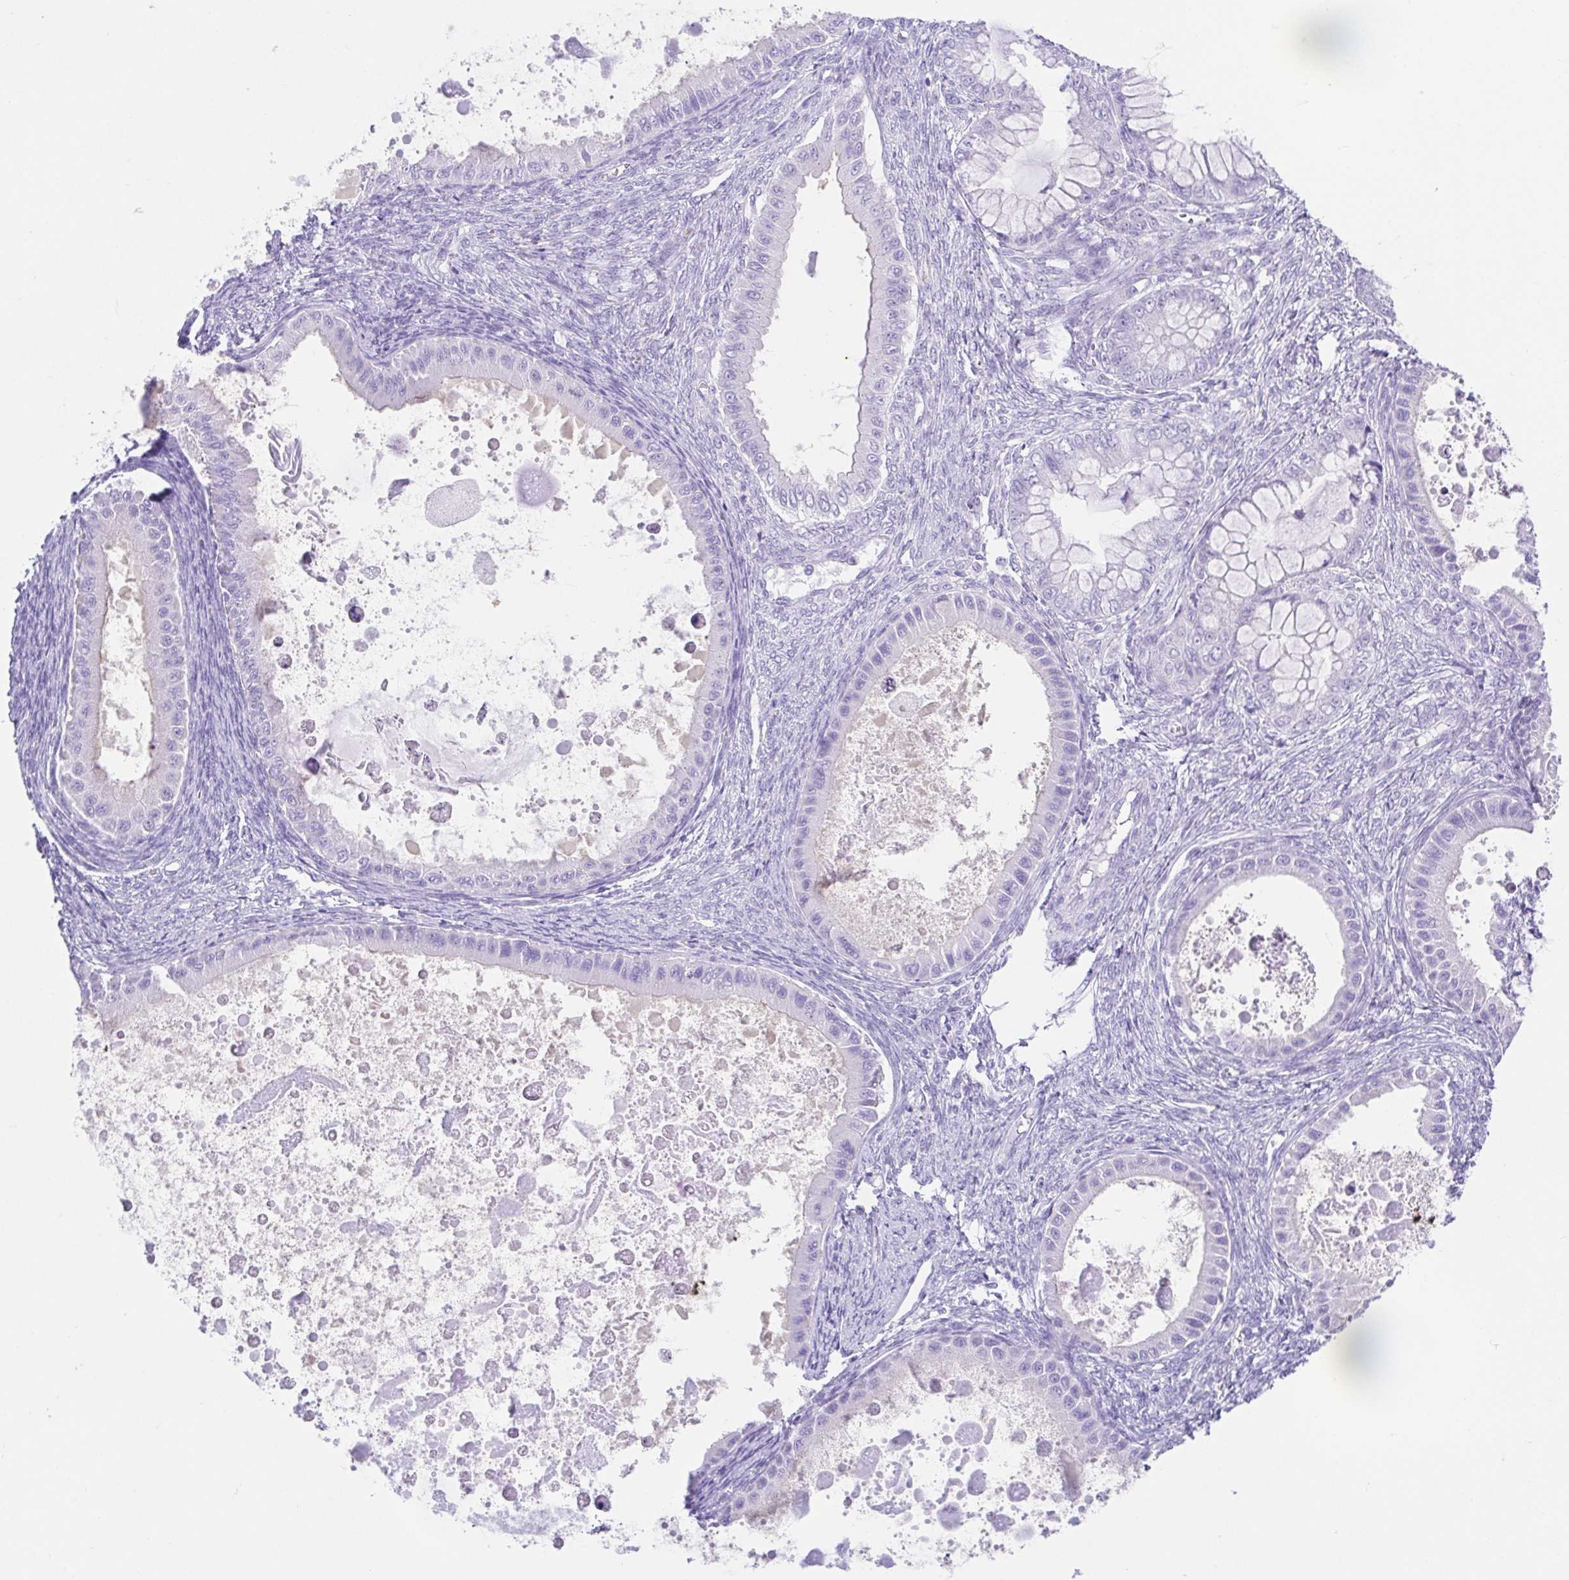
{"staining": {"intensity": "negative", "quantity": "none", "location": "none"}, "tissue": "ovarian cancer", "cell_type": "Tumor cells", "image_type": "cancer", "snomed": [{"axis": "morphology", "description": "Cystadenocarcinoma, mucinous, NOS"}, {"axis": "topography", "description": "Ovary"}], "caption": "High power microscopy micrograph of an immunohistochemistry histopathology image of ovarian cancer (mucinous cystadenocarcinoma), revealing no significant staining in tumor cells.", "gene": "SPATA4", "patient": {"sex": "female", "age": 64}}